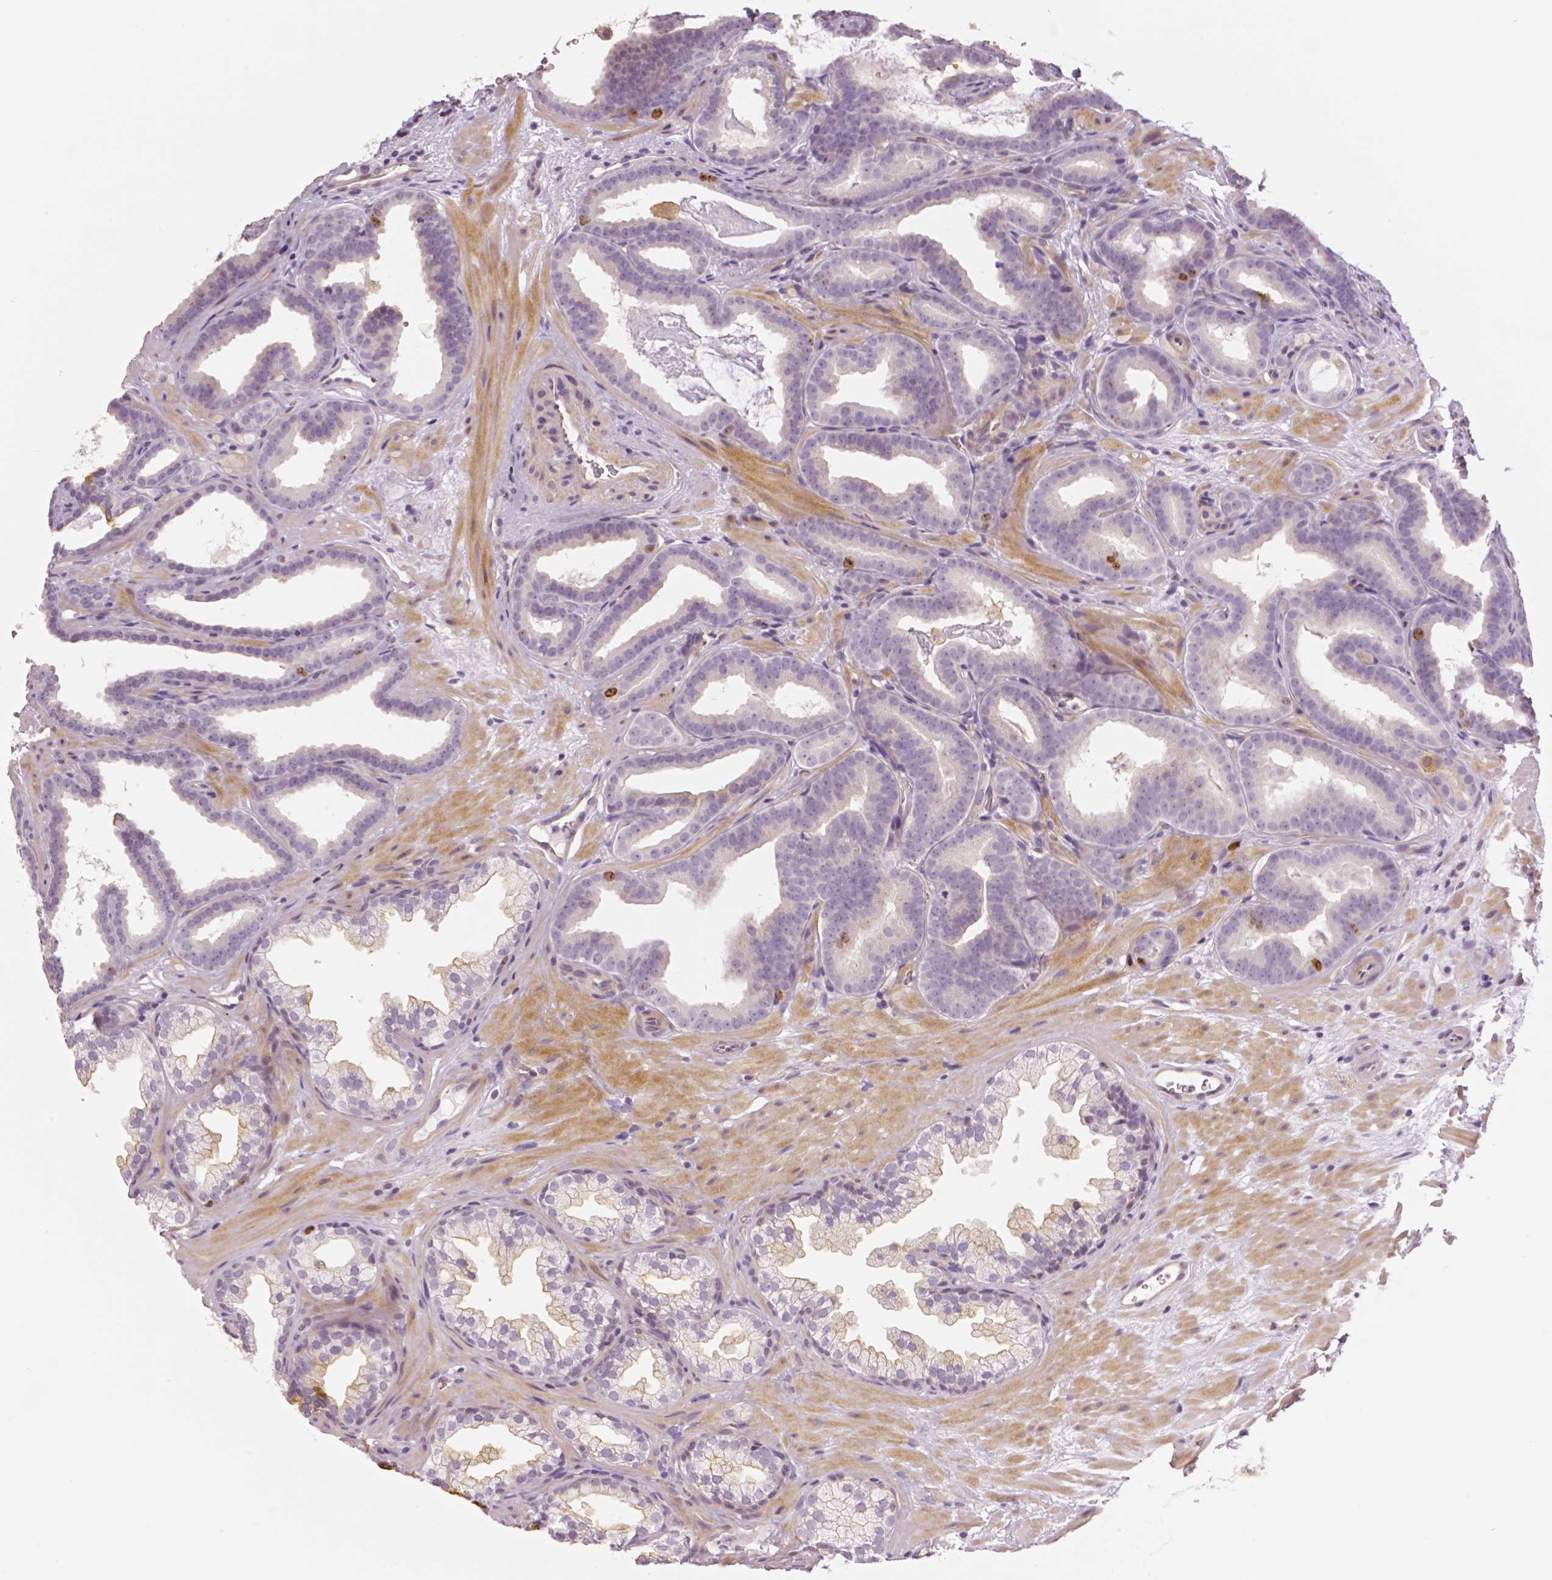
{"staining": {"intensity": "negative", "quantity": "none", "location": "none"}, "tissue": "prostate cancer", "cell_type": "Tumor cells", "image_type": "cancer", "snomed": [{"axis": "morphology", "description": "Adenocarcinoma, Low grade"}, {"axis": "topography", "description": "Prostate"}], "caption": "This is a histopathology image of immunohistochemistry staining of prostate cancer (low-grade adenocarcinoma), which shows no expression in tumor cells.", "gene": "MKI67", "patient": {"sex": "male", "age": 63}}